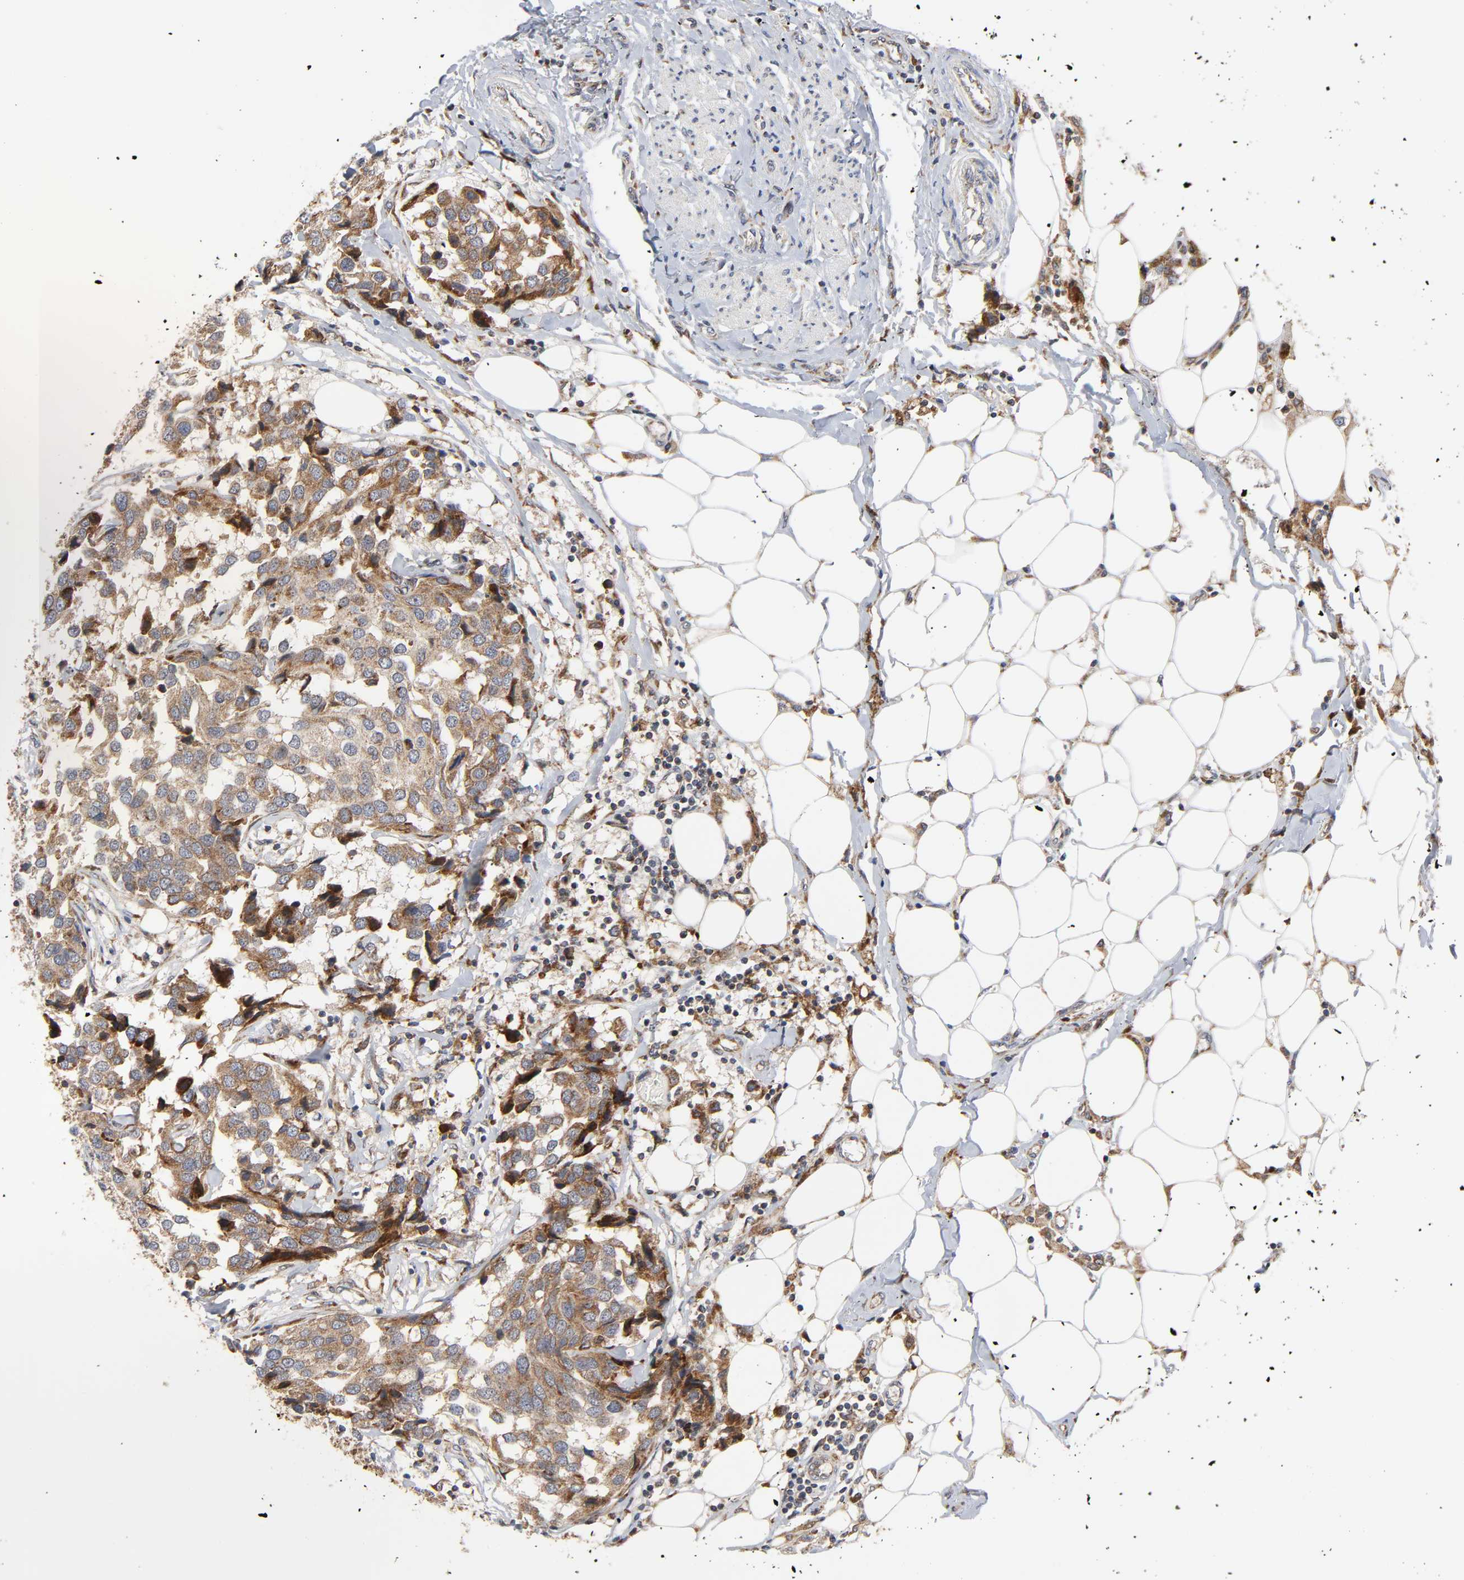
{"staining": {"intensity": "moderate", "quantity": ">75%", "location": "cytoplasmic/membranous"}, "tissue": "breast cancer", "cell_type": "Tumor cells", "image_type": "cancer", "snomed": [{"axis": "morphology", "description": "Duct carcinoma"}, {"axis": "topography", "description": "Breast"}], "caption": "Immunohistochemistry of breast intraductal carcinoma reveals medium levels of moderate cytoplasmic/membranous staining in about >75% of tumor cells.", "gene": "BAX", "patient": {"sex": "female", "age": 80}}